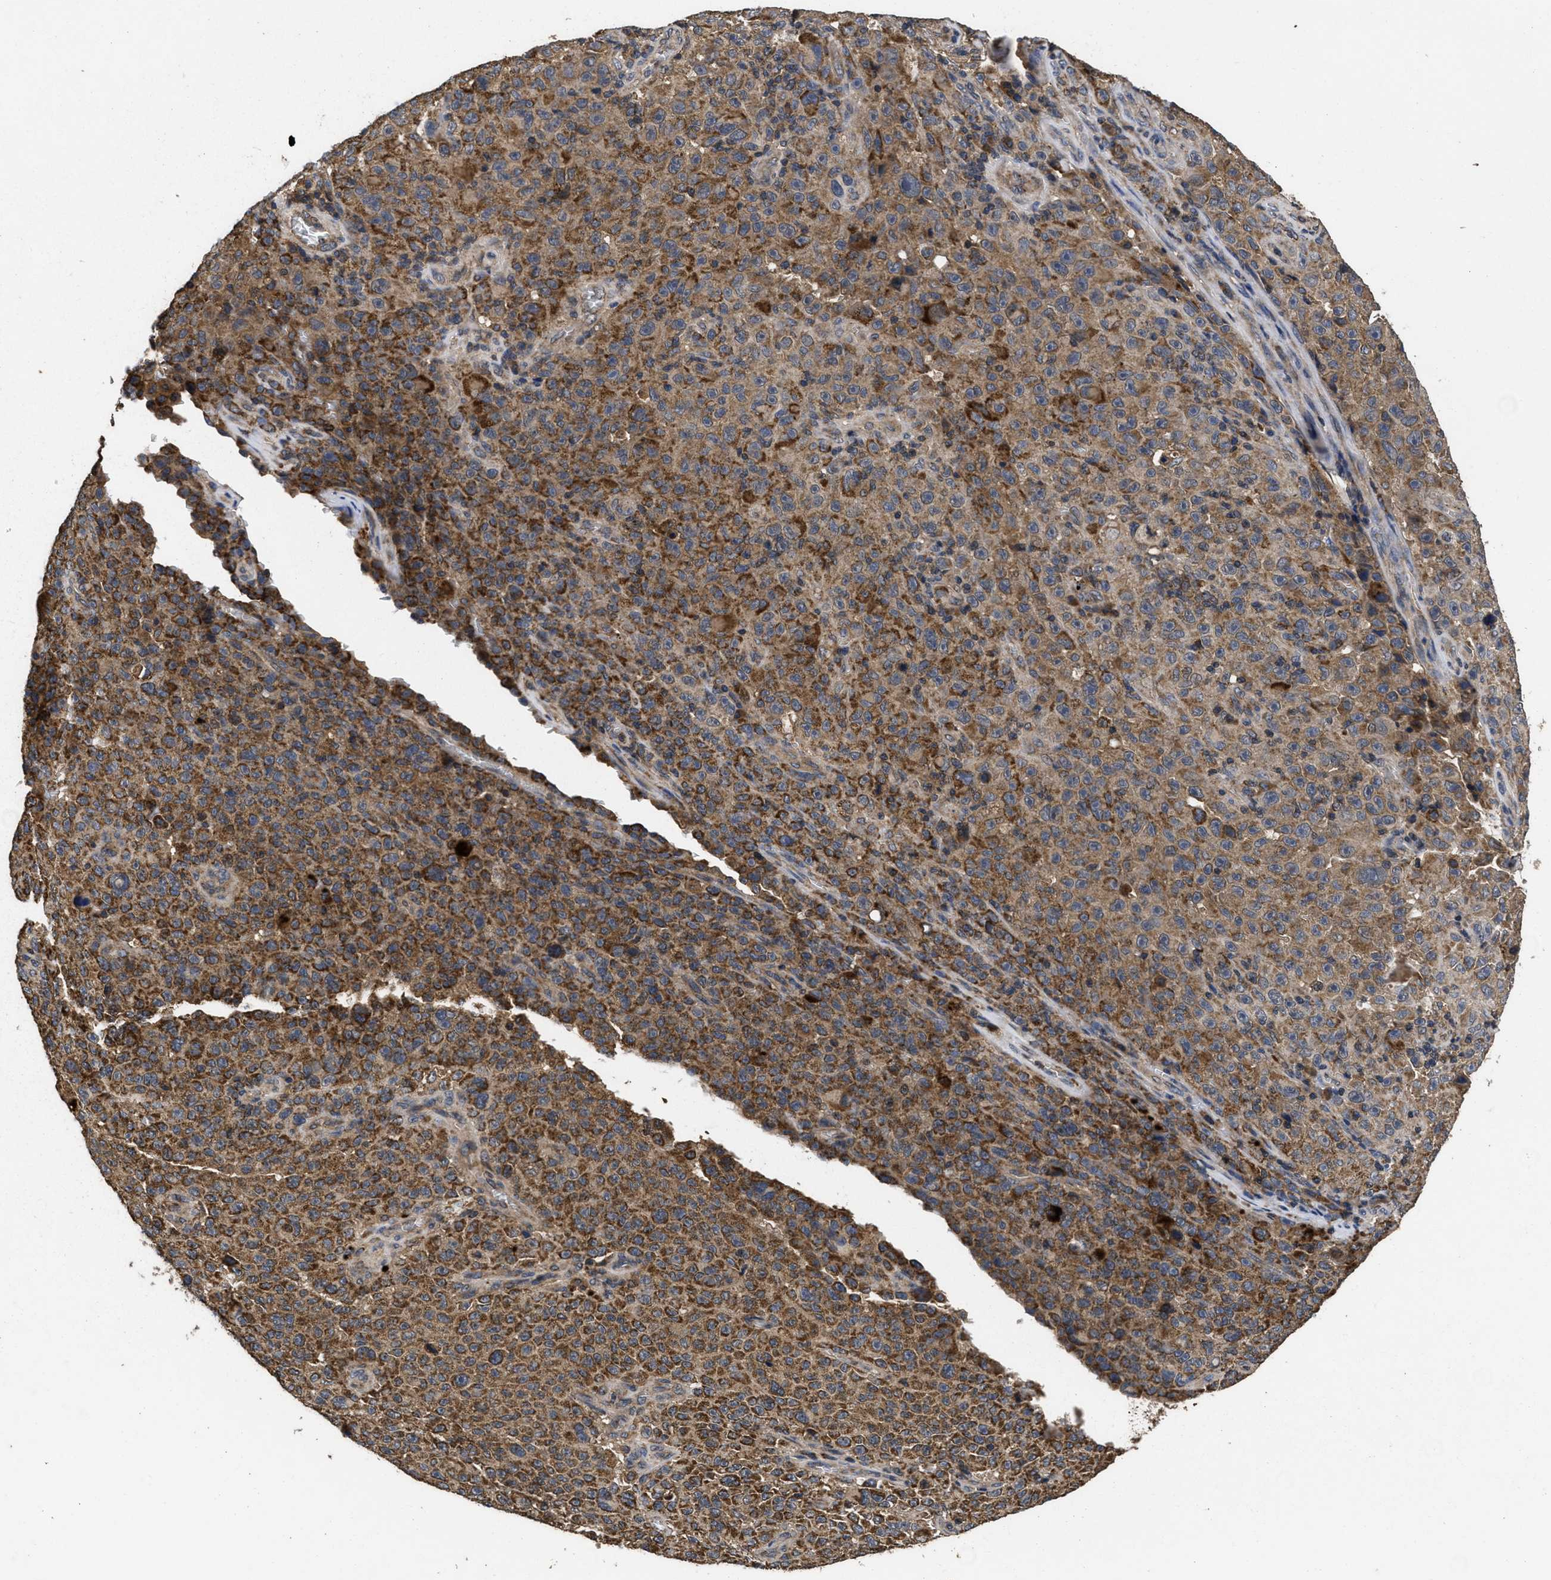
{"staining": {"intensity": "moderate", "quantity": ">75%", "location": "cytoplasmic/membranous"}, "tissue": "melanoma", "cell_type": "Tumor cells", "image_type": "cancer", "snomed": [{"axis": "morphology", "description": "Malignant melanoma, NOS"}, {"axis": "topography", "description": "Skin"}], "caption": "Immunohistochemical staining of melanoma exhibits medium levels of moderate cytoplasmic/membranous expression in approximately >75% of tumor cells. Using DAB (brown) and hematoxylin (blue) stains, captured at high magnification using brightfield microscopy.", "gene": "LRRC3", "patient": {"sex": "female", "age": 82}}